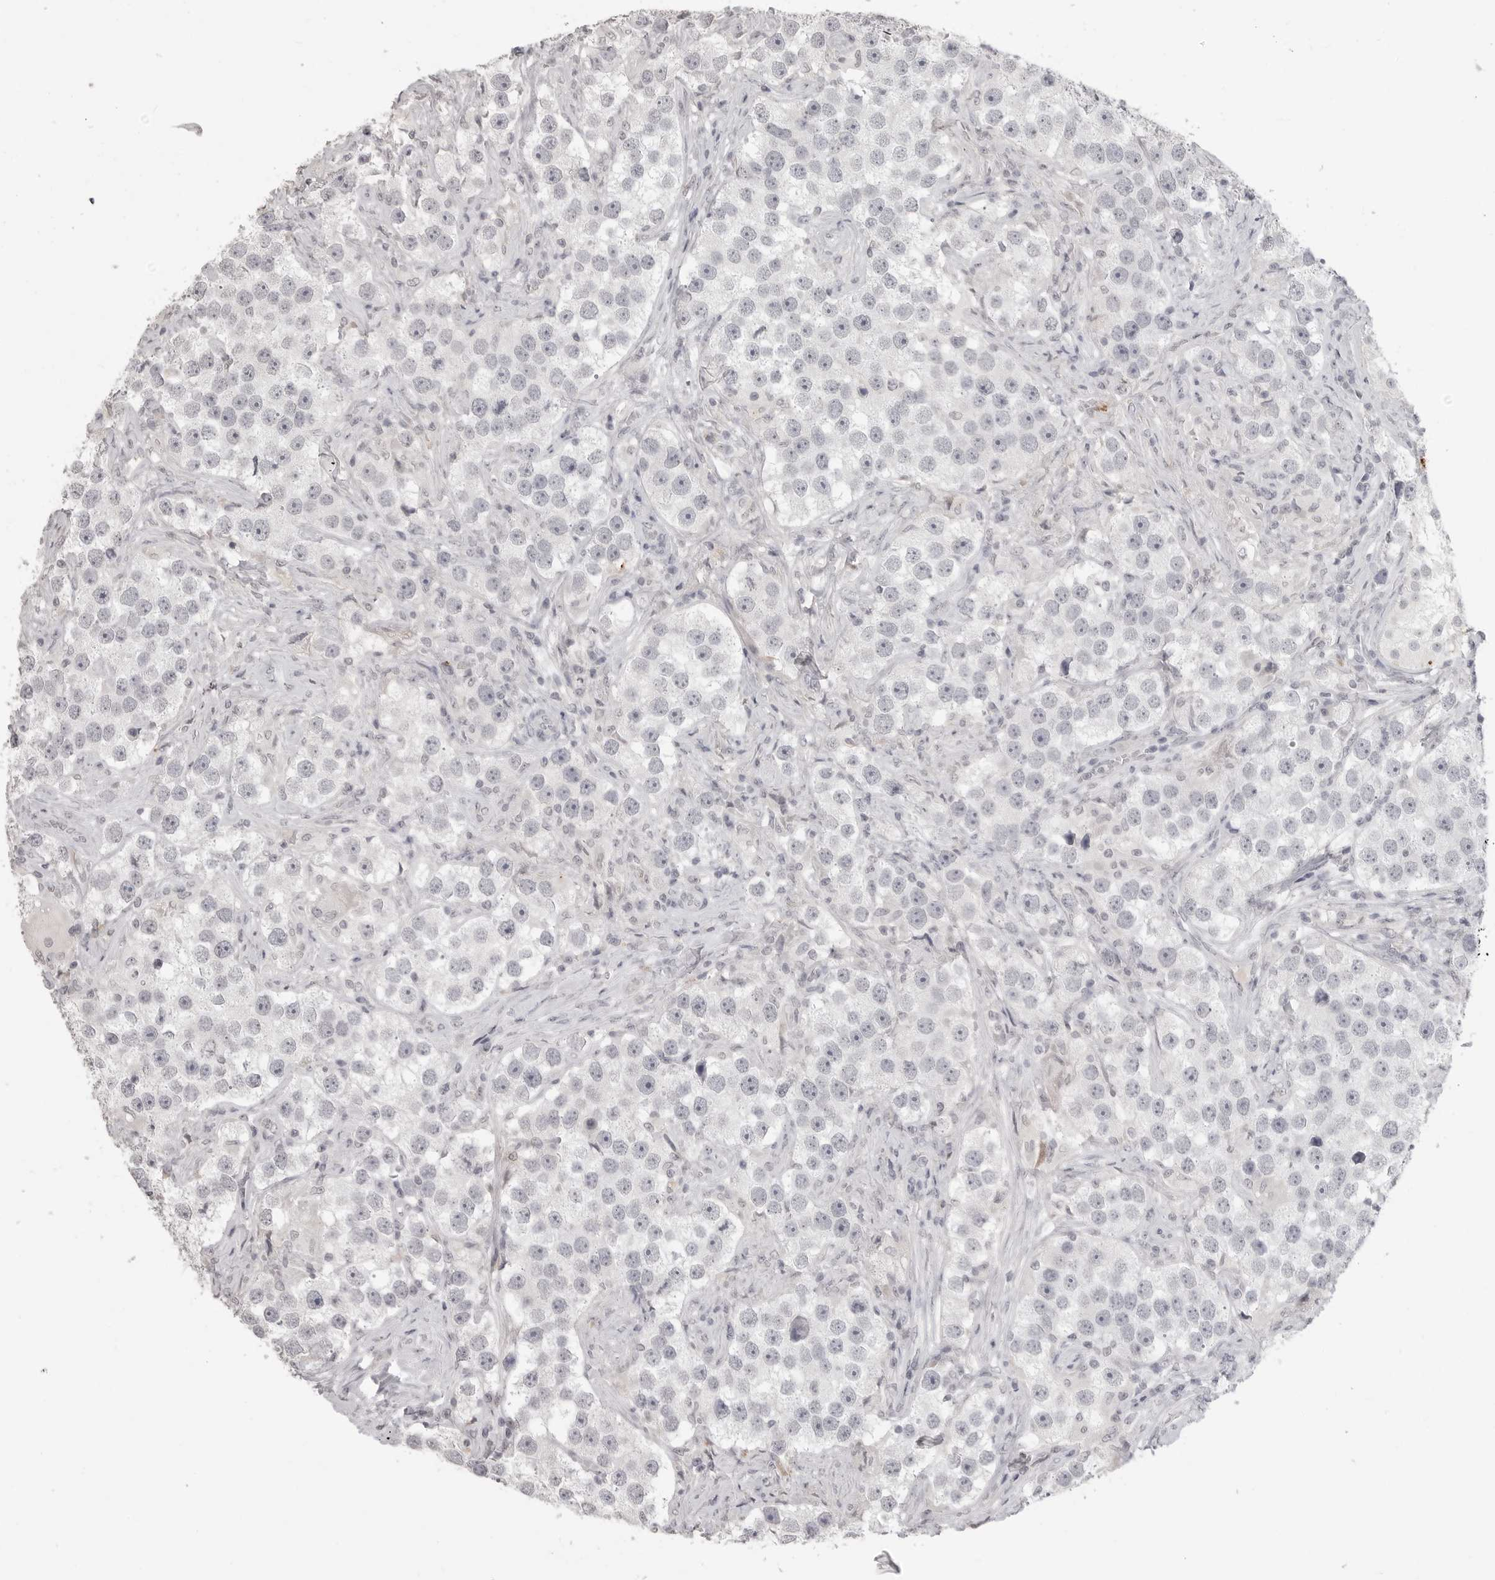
{"staining": {"intensity": "negative", "quantity": "none", "location": "none"}, "tissue": "testis cancer", "cell_type": "Tumor cells", "image_type": "cancer", "snomed": [{"axis": "morphology", "description": "Seminoma, NOS"}, {"axis": "topography", "description": "Testis"}], "caption": "Histopathology image shows no protein staining in tumor cells of testis cancer tissue. The staining is performed using DAB (3,3'-diaminobenzidine) brown chromogen with nuclei counter-stained in using hematoxylin.", "gene": "PRSS1", "patient": {"sex": "male", "age": 49}}